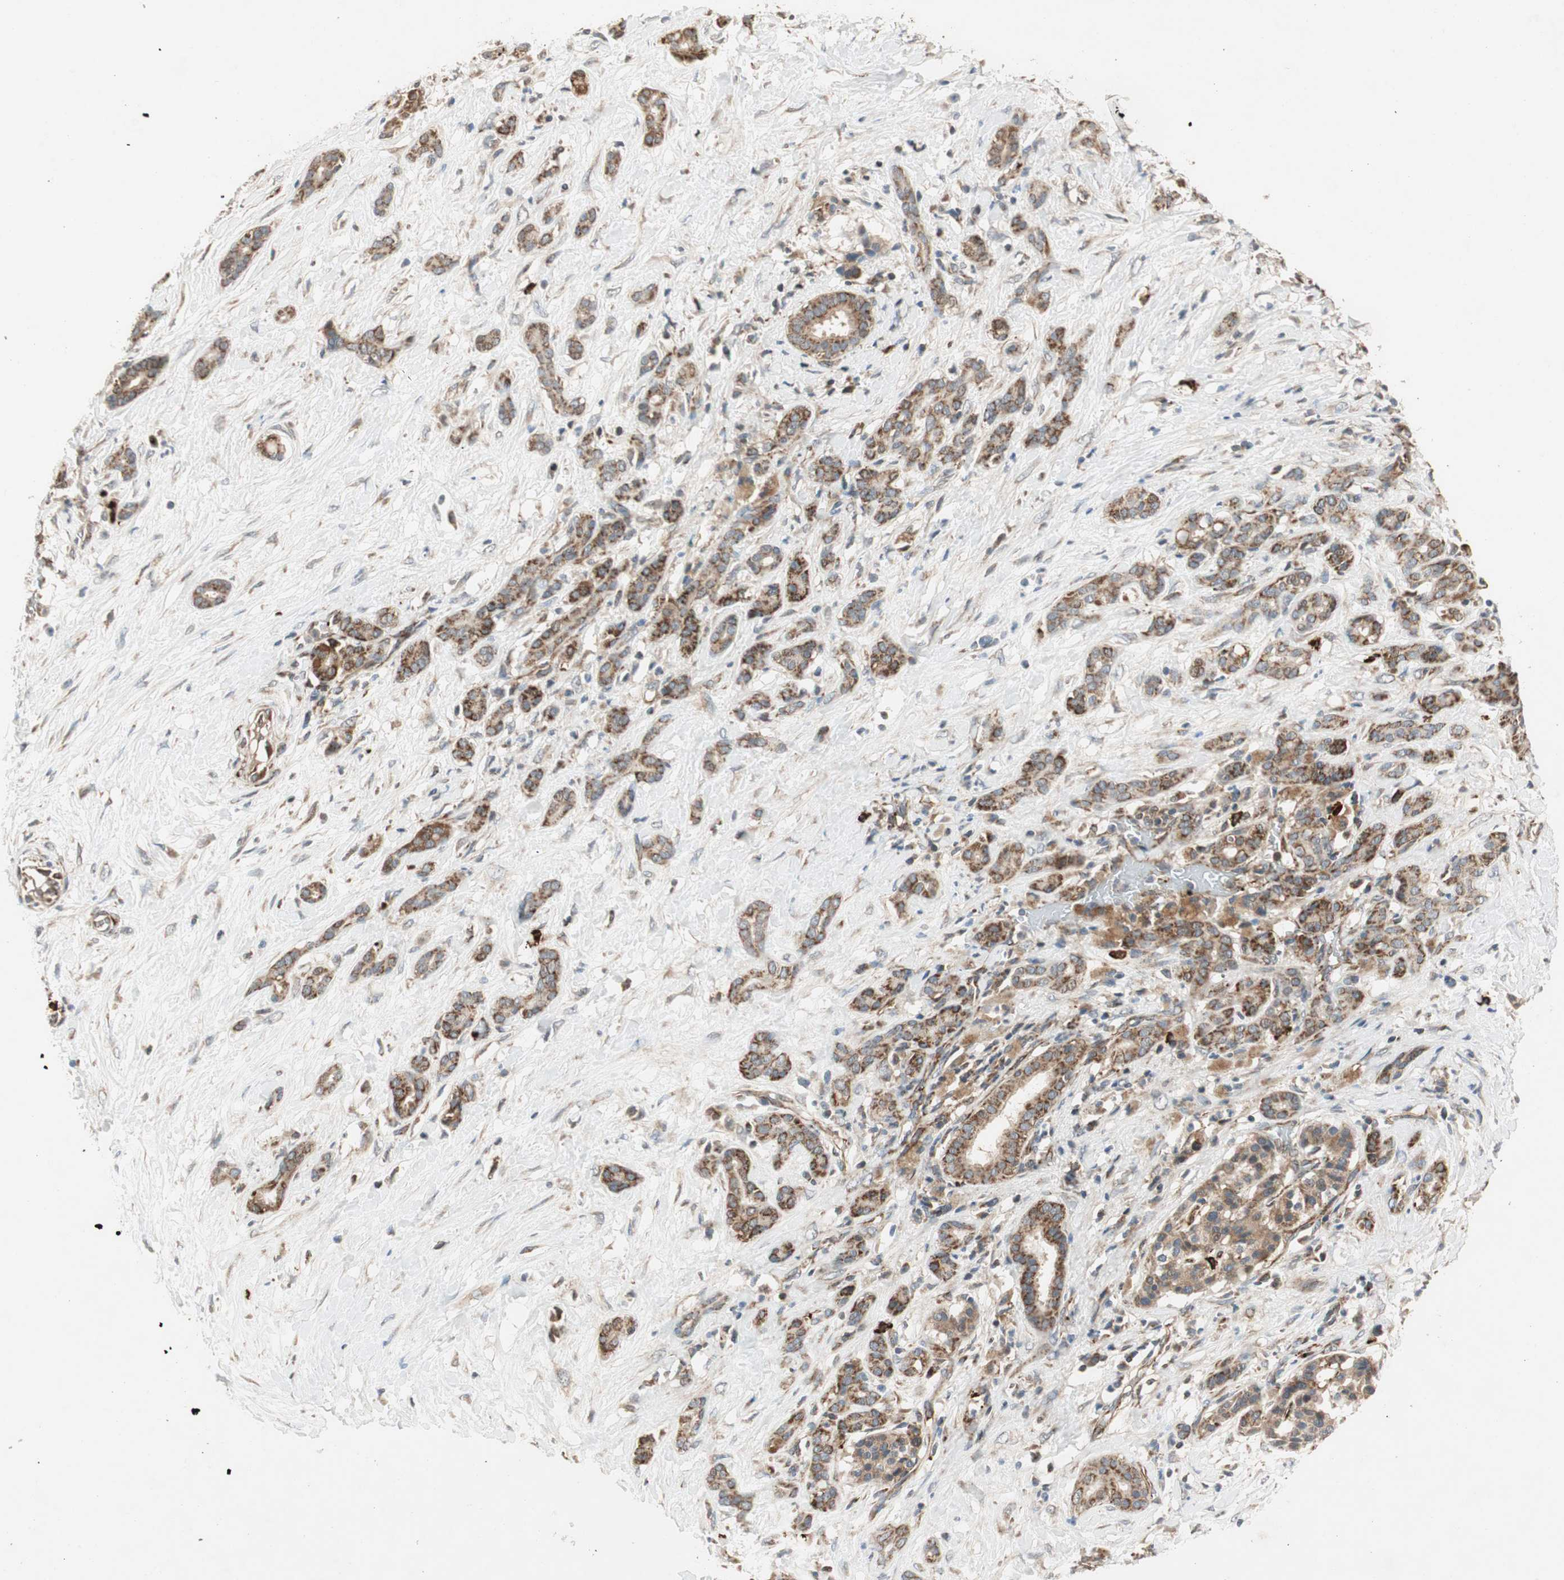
{"staining": {"intensity": "moderate", "quantity": ">75%", "location": "cytoplasmic/membranous"}, "tissue": "pancreatic cancer", "cell_type": "Tumor cells", "image_type": "cancer", "snomed": [{"axis": "morphology", "description": "Adenocarcinoma, NOS"}, {"axis": "topography", "description": "Pancreas"}], "caption": "A brown stain labels moderate cytoplasmic/membranous positivity of a protein in pancreatic adenocarcinoma tumor cells. Immunohistochemistry (ihc) stains the protein in brown and the nuclei are stained blue.", "gene": "AKAP1", "patient": {"sex": "male", "age": 41}}